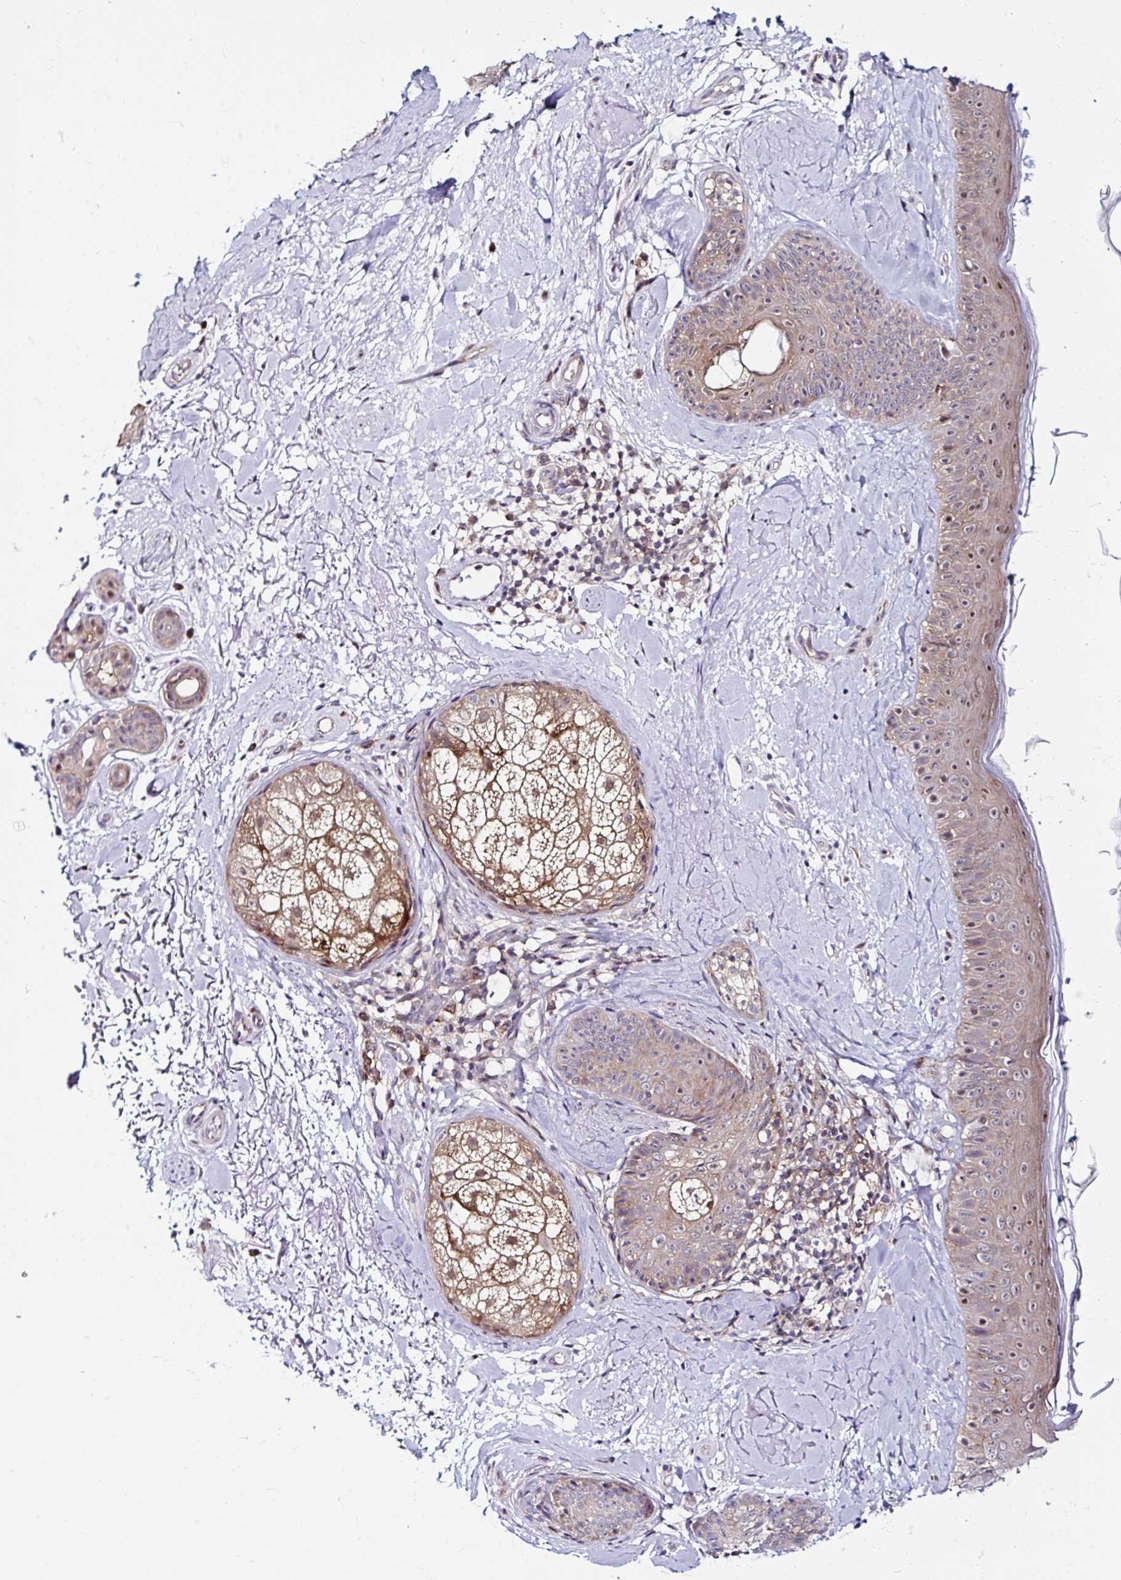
{"staining": {"intensity": "negative", "quantity": "none", "location": "none"}, "tissue": "skin", "cell_type": "Fibroblasts", "image_type": "normal", "snomed": [{"axis": "morphology", "description": "Normal tissue, NOS"}, {"axis": "topography", "description": "Skin"}], "caption": "Immunohistochemistry photomicrograph of normal skin: skin stained with DAB (3,3'-diaminobenzidine) reveals no significant protein staining in fibroblasts.", "gene": "PSMD3", "patient": {"sex": "male", "age": 73}}